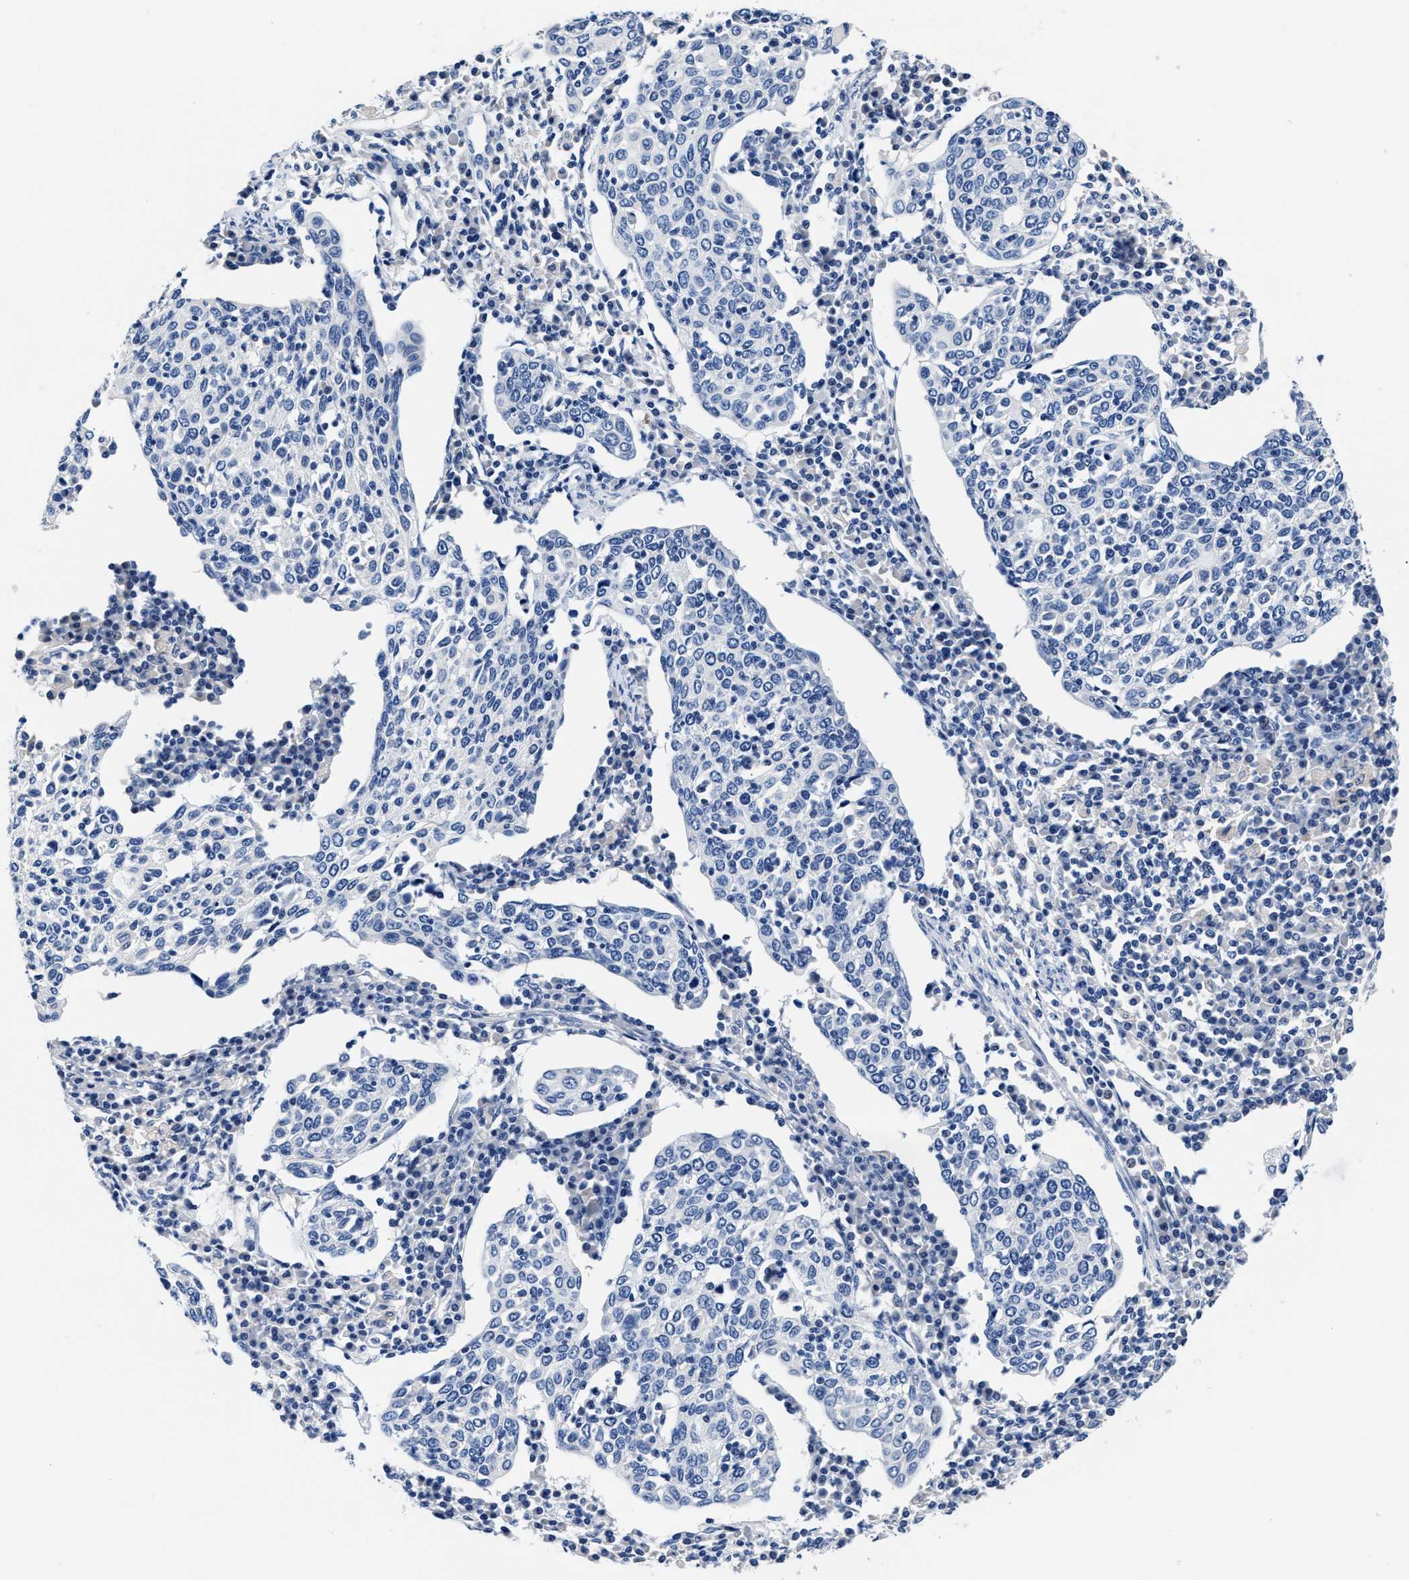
{"staining": {"intensity": "negative", "quantity": "none", "location": "none"}, "tissue": "cervical cancer", "cell_type": "Tumor cells", "image_type": "cancer", "snomed": [{"axis": "morphology", "description": "Squamous cell carcinoma, NOS"}, {"axis": "topography", "description": "Cervix"}], "caption": "DAB (3,3'-diaminobenzidine) immunohistochemical staining of human cervical cancer (squamous cell carcinoma) demonstrates no significant positivity in tumor cells.", "gene": "GSTM1", "patient": {"sex": "female", "age": 40}}